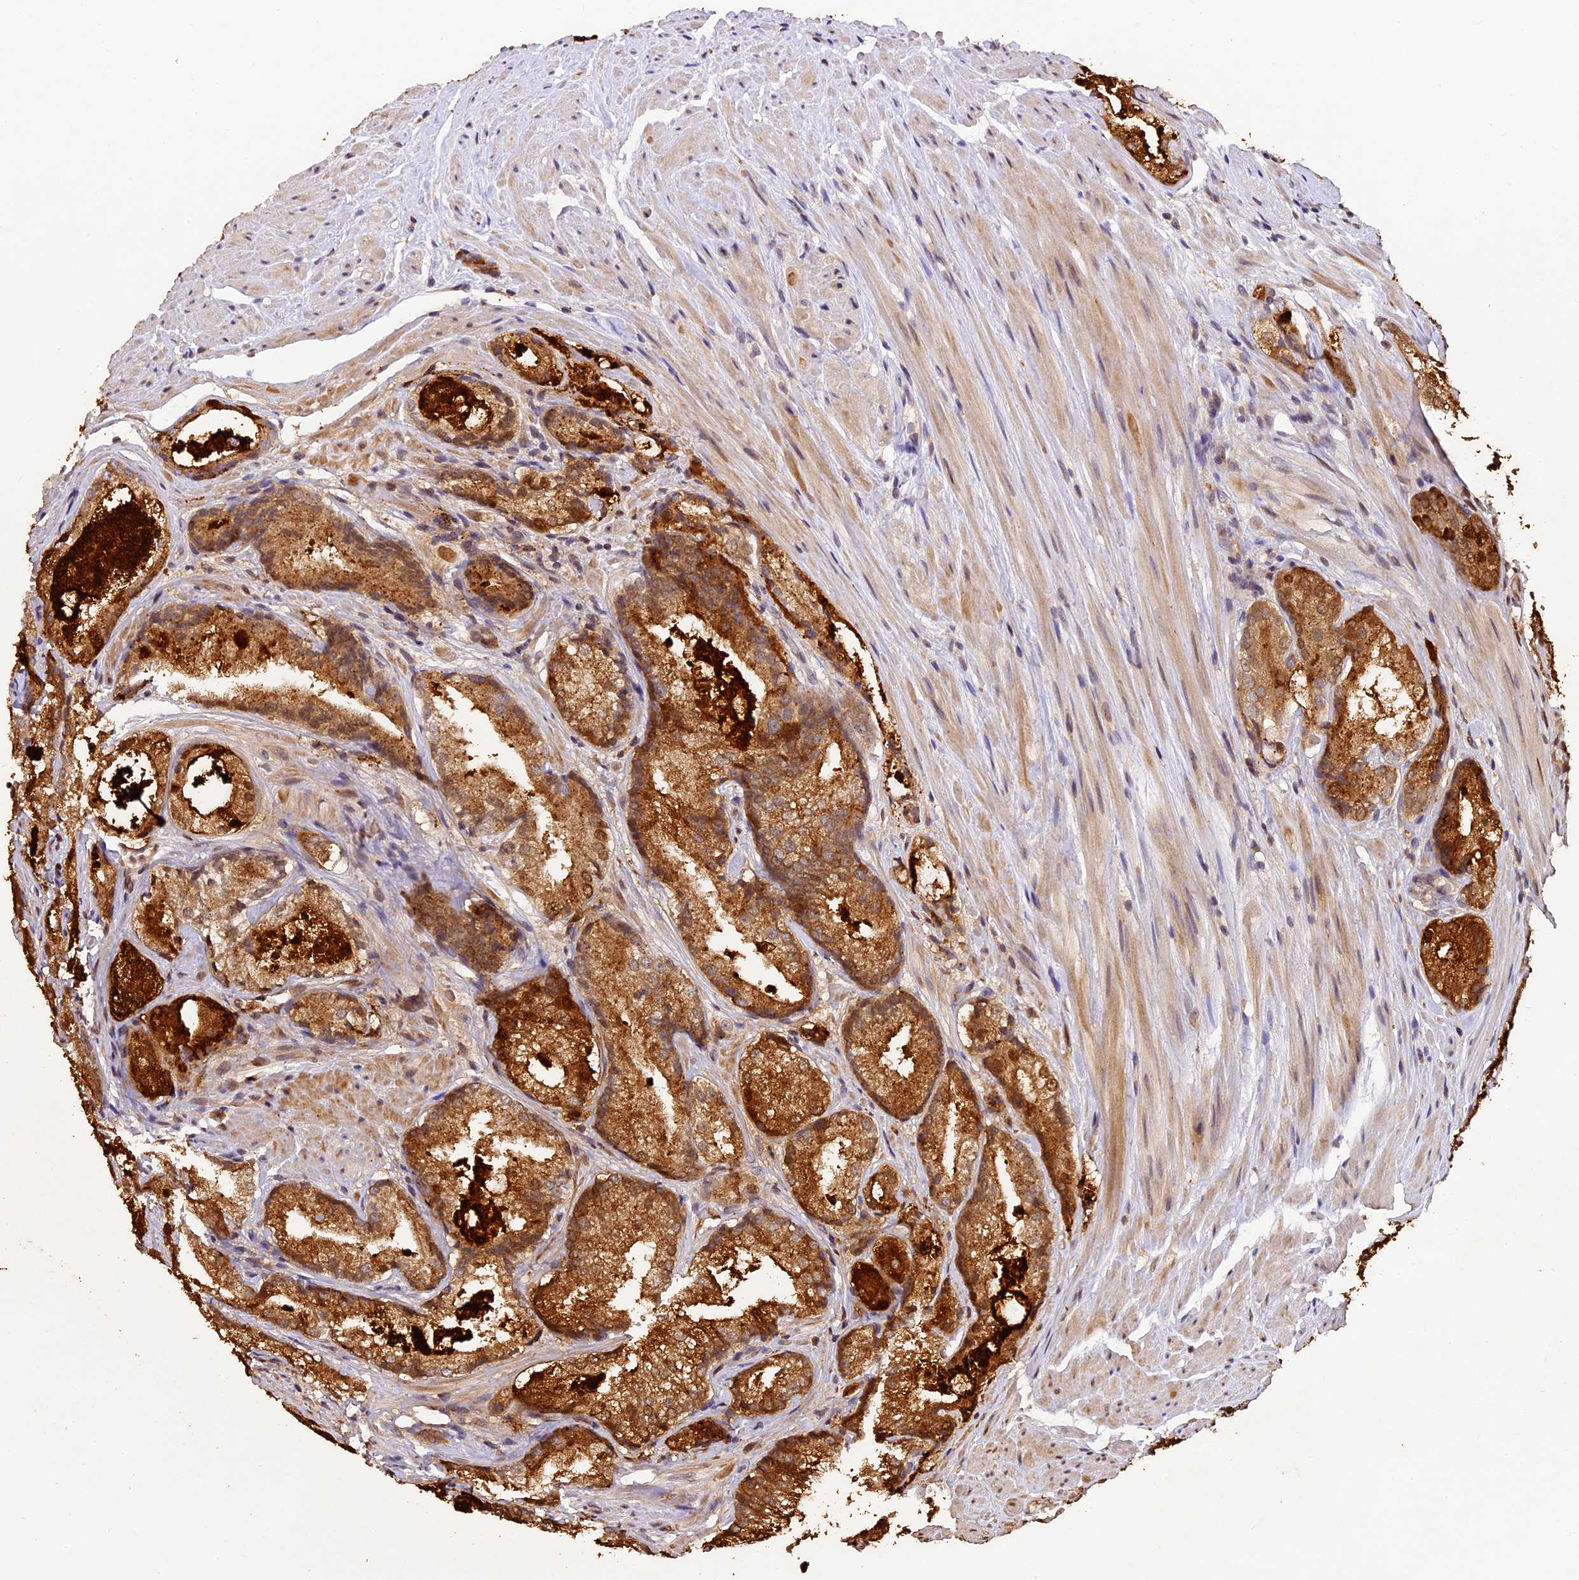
{"staining": {"intensity": "strong", "quantity": ">75%", "location": "cytoplasmic/membranous"}, "tissue": "prostate cancer", "cell_type": "Tumor cells", "image_type": "cancer", "snomed": [{"axis": "morphology", "description": "Adenocarcinoma, Low grade"}, {"axis": "topography", "description": "Prostate"}], "caption": "Prostate cancer (low-grade adenocarcinoma) was stained to show a protein in brown. There is high levels of strong cytoplasmic/membranous expression in approximately >75% of tumor cells. Using DAB (brown) and hematoxylin (blue) stains, captured at high magnification using brightfield microscopy.", "gene": "DGKH", "patient": {"sex": "male", "age": 54}}